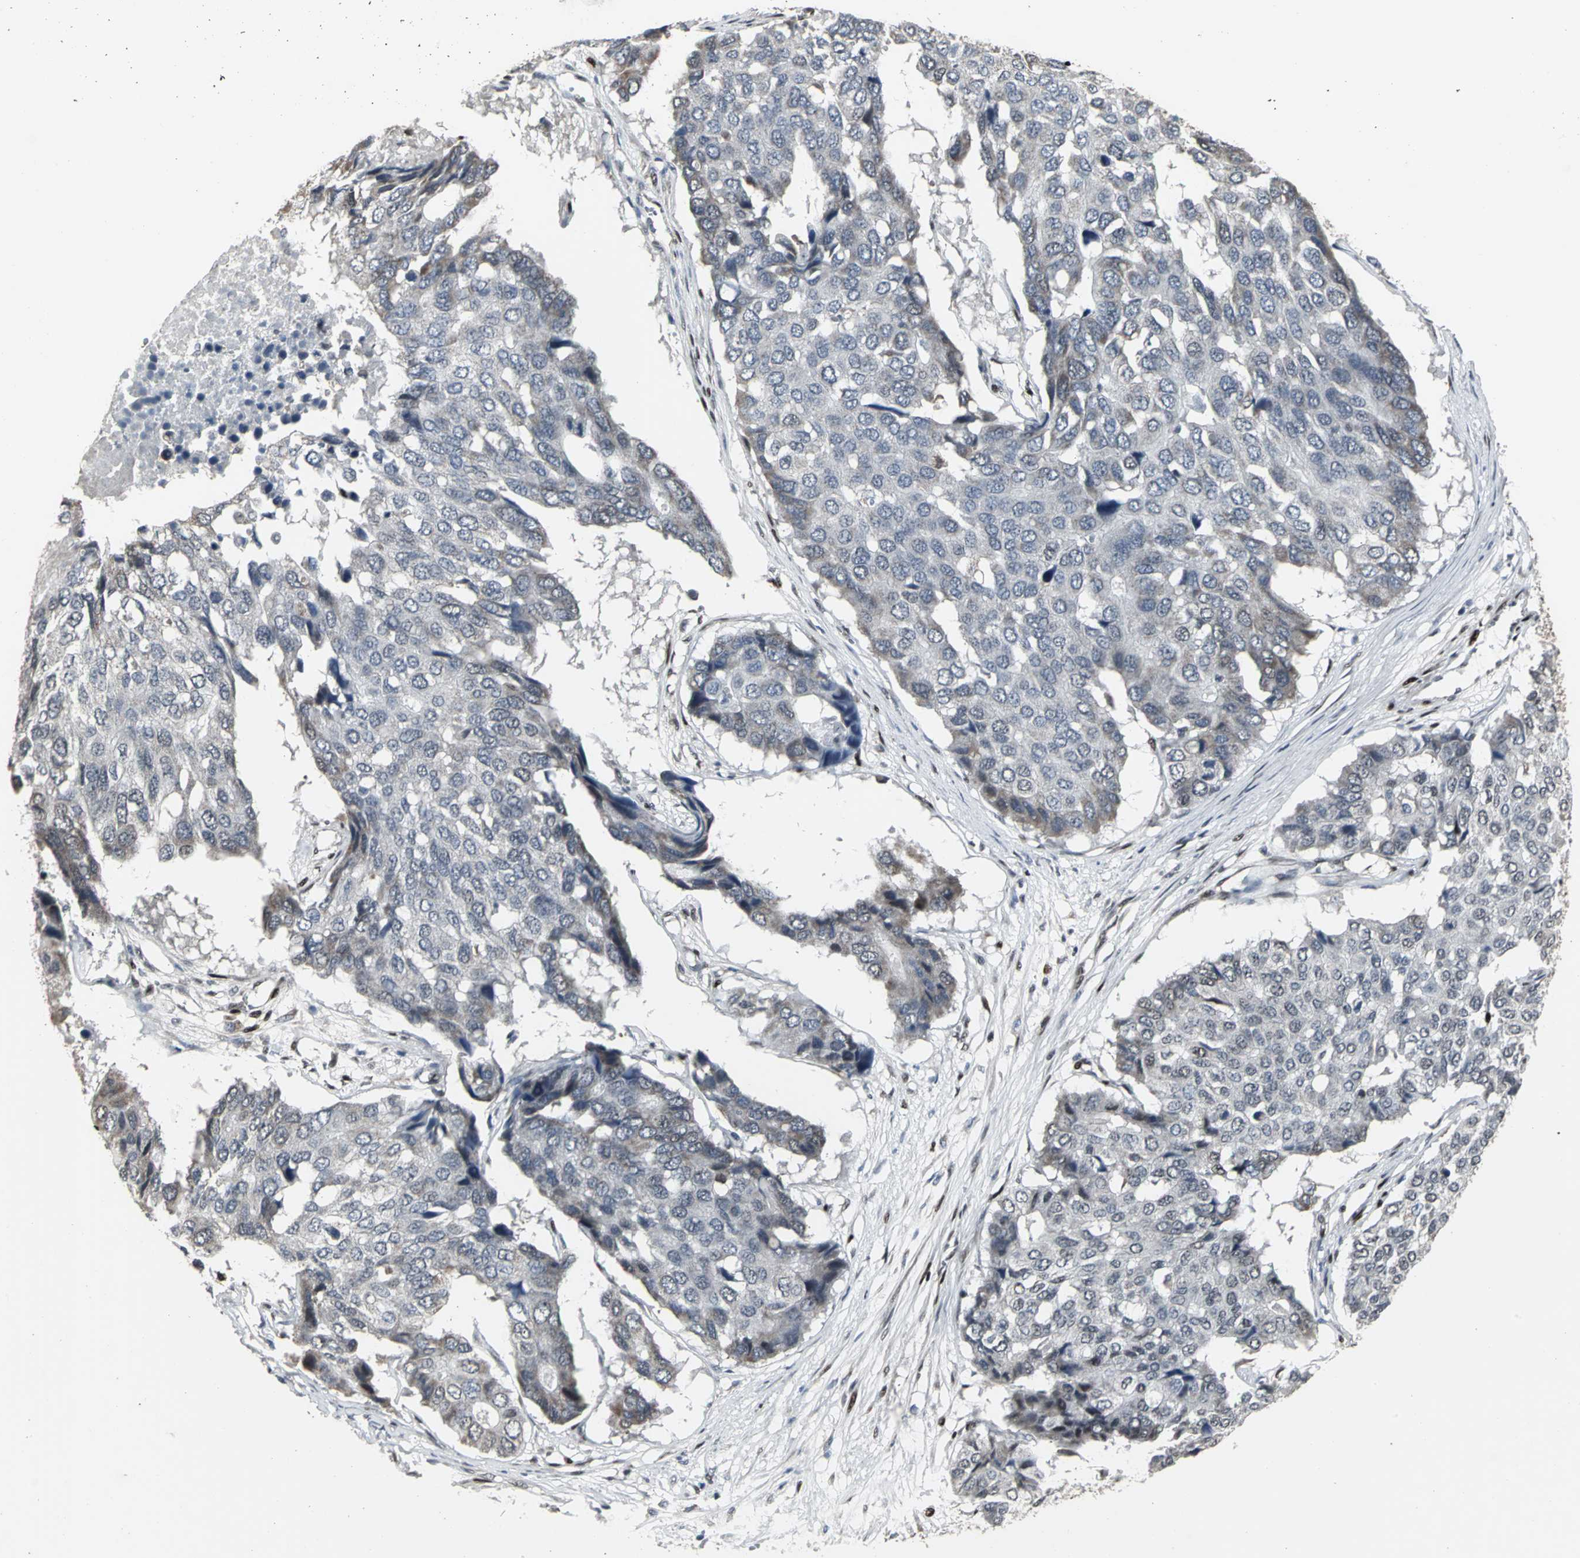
{"staining": {"intensity": "weak", "quantity": "<25%", "location": "cytoplasmic/membranous"}, "tissue": "pancreatic cancer", "cell_type": "Tumor cells", "image_type": "cancer", "snomed": [{"axis": "morphology", "description": "Adenocarcinoma, NOS"}, {"axis": "topography", "description": "Pancreas"}], "caption": "Tumor cells show no significant staining in adenocarcinoma (pancreatic).", "gene": "SRF", "patient": {"sex": "male", "age": 50}}